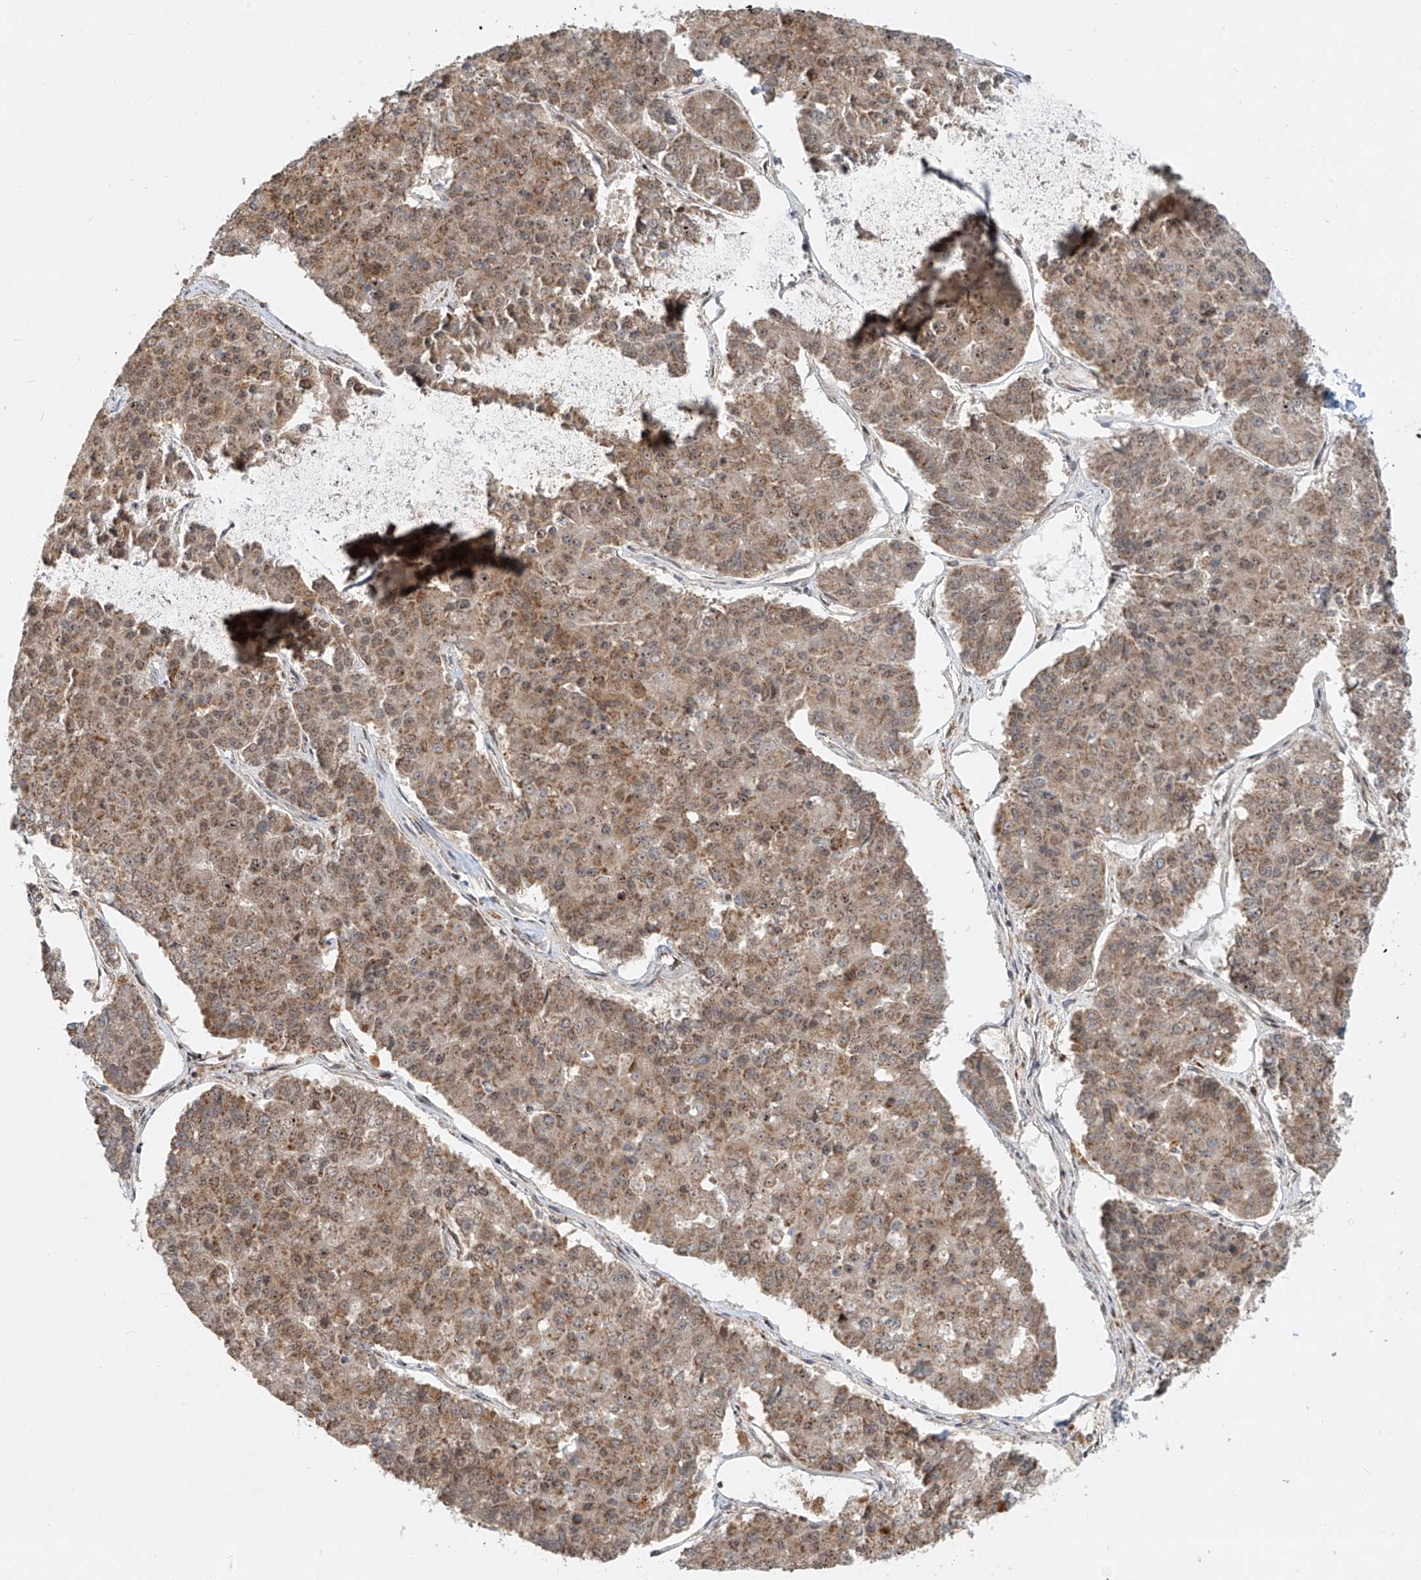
{"staining": {"intensity": "weak", "quantity": ">75%", "location": "cytoplasmic/membranous,nuclear"}, "tissue": "pancreatic cancer", "cell_type": "Tumor cells", "image_type": "cancer", "snomed": [{"axis": "morphology", "description": "Adenocarcinoma, NOS"}, {"axis": "topography", "description": "Pancreas"}], "caption": "The photomicrograph exhibits a brown stain indicating the presence of a protein in the cytoplasmic/membranous and nuclear of tumor cells in pancreatic cancer. The staining was performed using DAB (3,3'-diaminobenzidine), with brown indicating positive protein expression. Nuclei are stained blue with hematoxylin.", "gene": "SYTL3", "patient": {"sex": "male", "age": 50}}